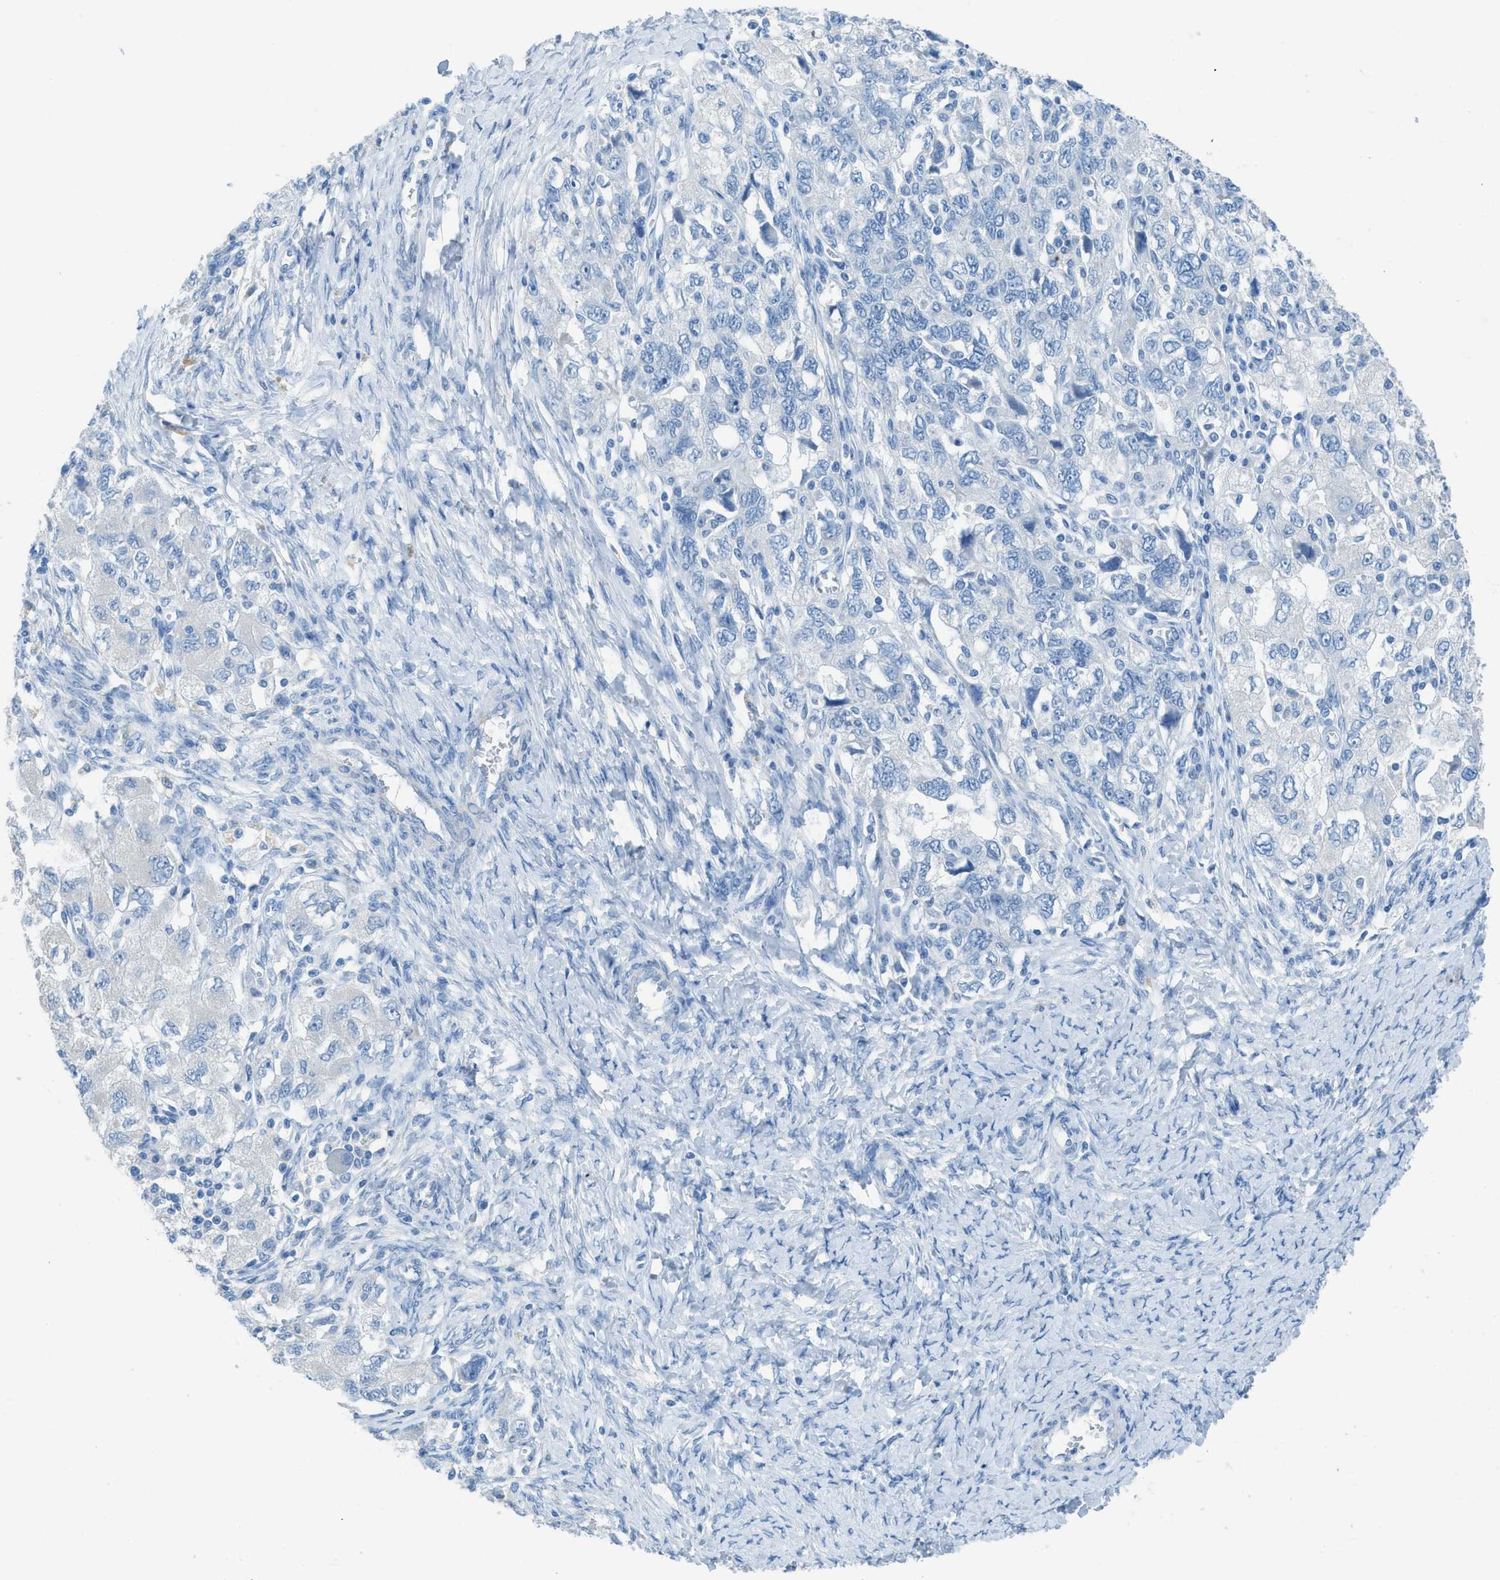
{"staining": {"intensity": "negative", "quantity": "none", "location": "none"}, "tissue": "ovarian cancer", "cell_type": "Tumor cells", "image_type": "cancer", "snomed": [{"axis": "morphology", "description": "Carcinoma, NOS"}, {"axis": "morphology", "description": "Cystadenocarcinoma, serous, NOS"}, {"axis": "topography", "description": "Ovary"}], "caption": "Tumor cells are negative for protein expression in human carcinoma (ovarian).", "gene": "ACAN", "patient": {"sex": "female", "age": 69}}